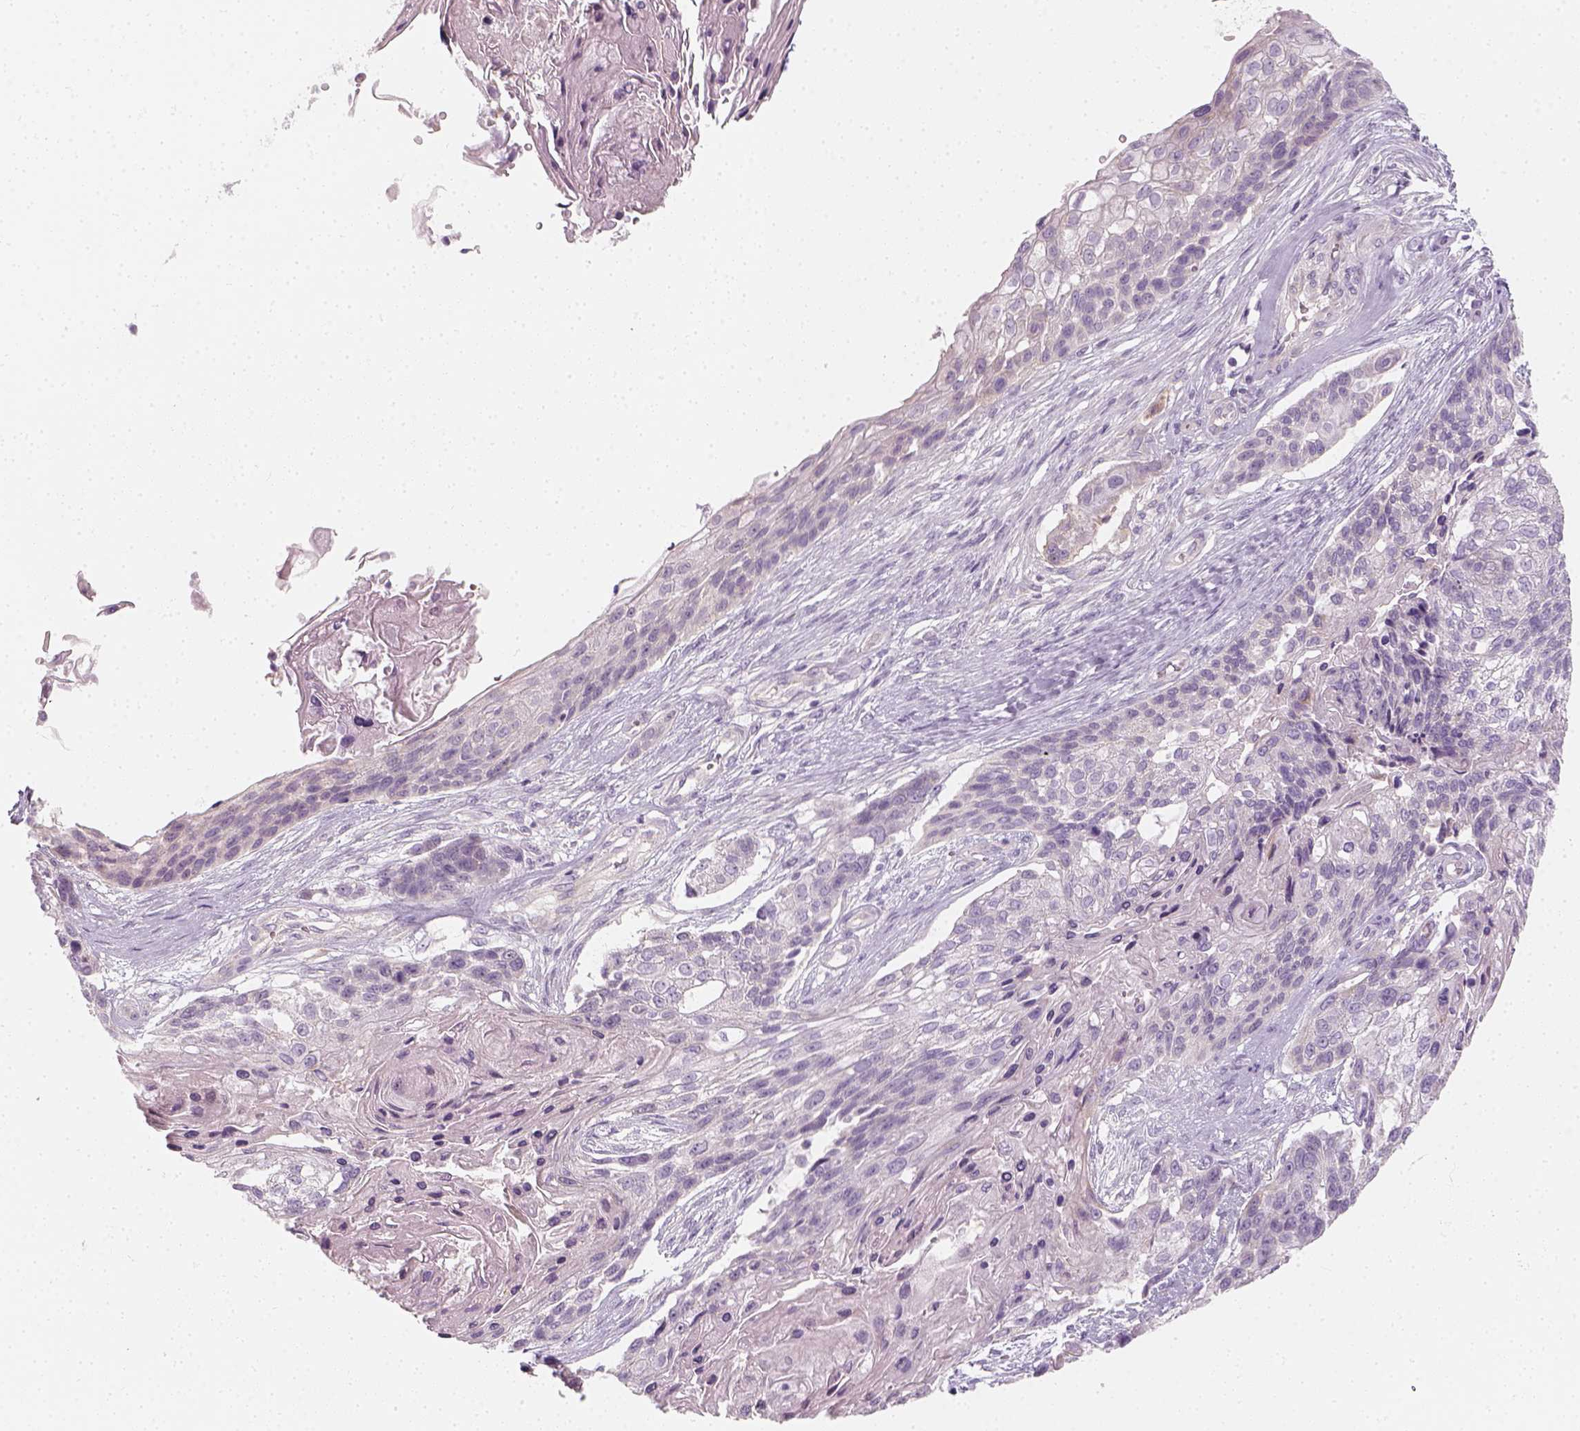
{"staining": {"intensity": "negative", "quantity": "none", "location": "none"}, "tissue": "lung cancer", "cell_type": "Tumor cells", "image_type": "cancer", "snomed": [{"axis": "morphology", "description": "Squamous cell carcinoma, NOS"}, {"axis": "topography", "description": "Lung"}], "caption": "This is an IHC micrograph of human lung squamous cell carcinoma. There is no expression in tumor cells.", "gene": "PRAME", "patient": {"sex": "male", "age": 69}}